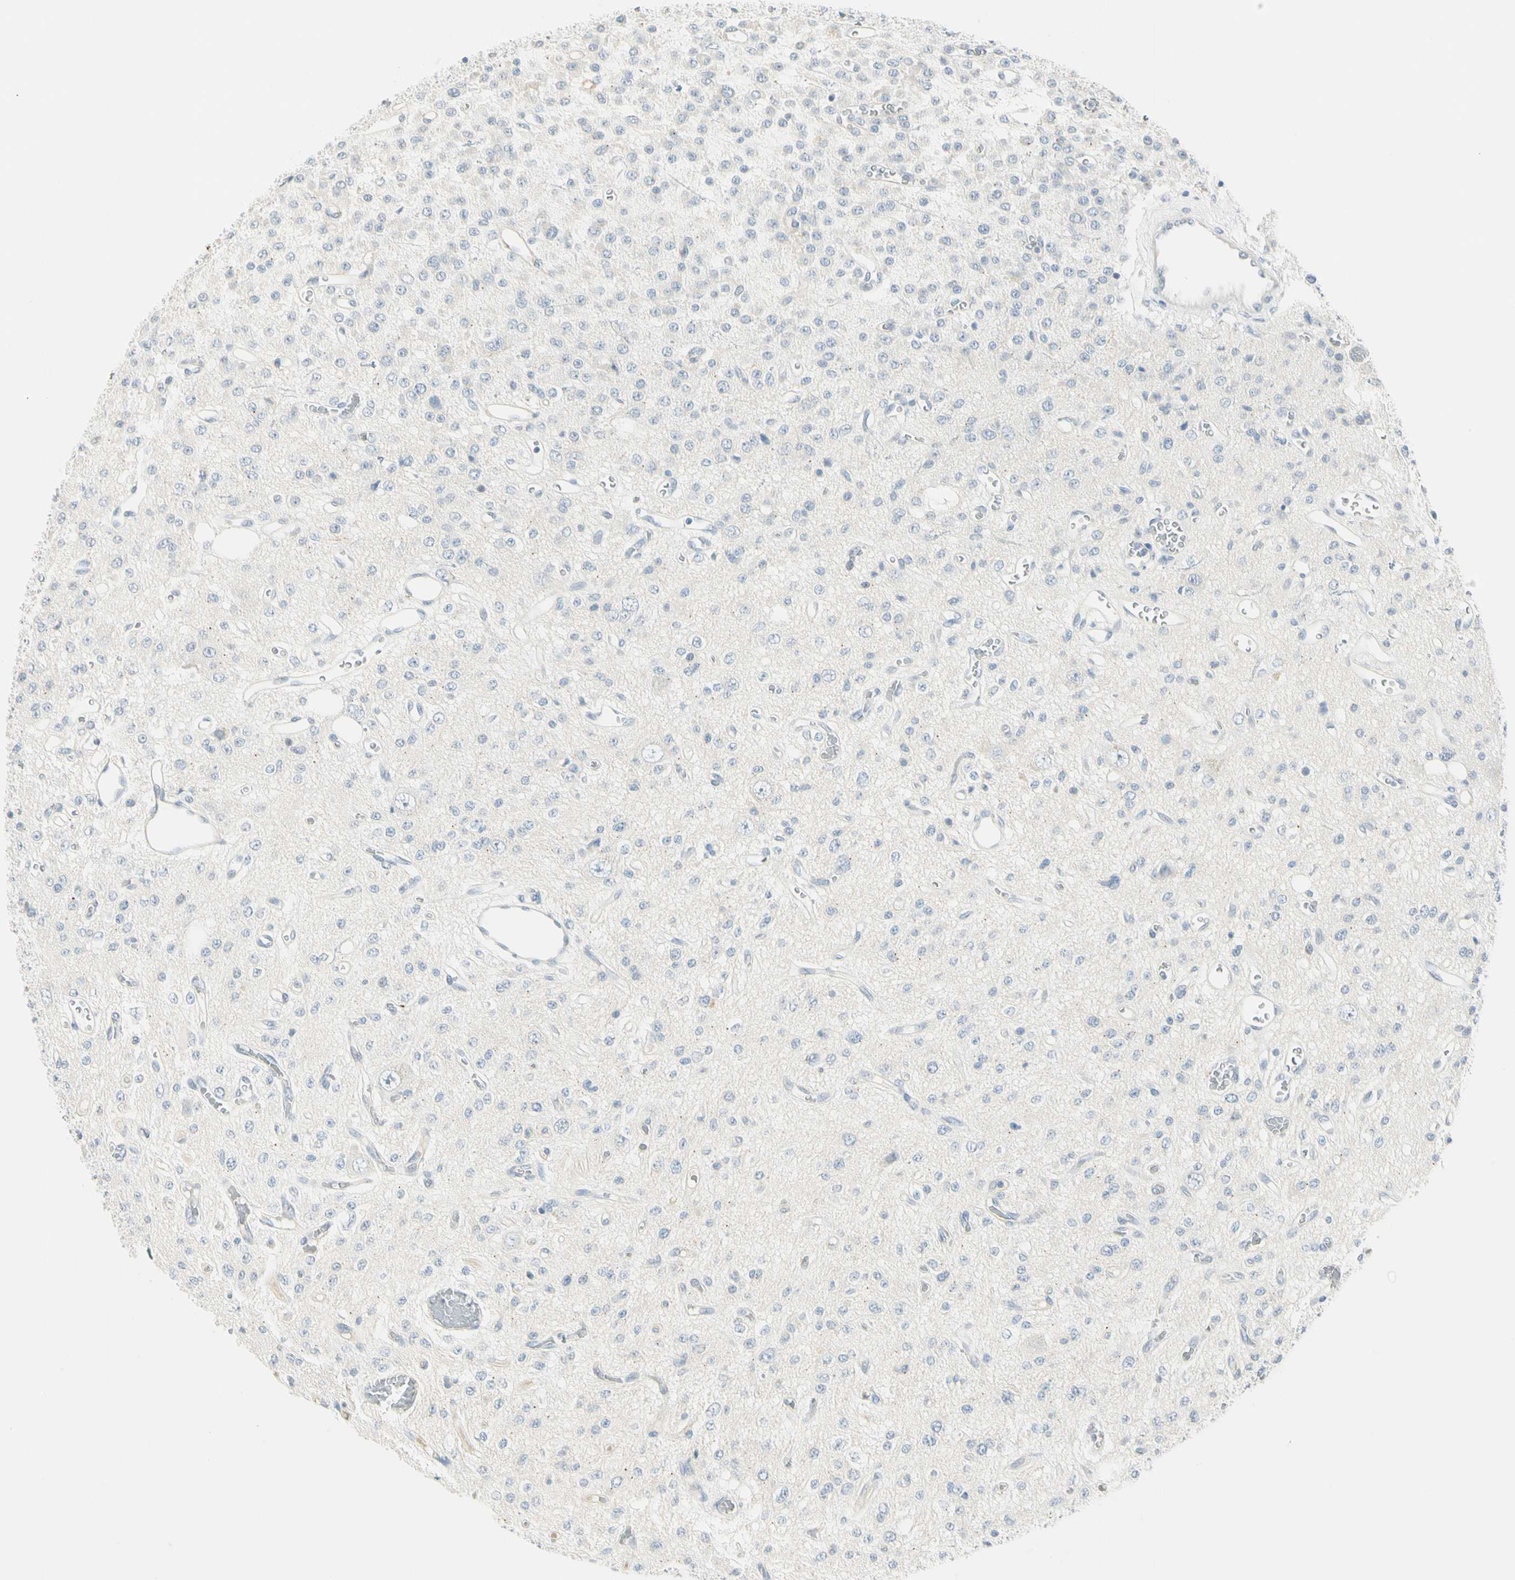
{"staining": {"intensity": "negative", "quantity": "none", "location": "none"}, "tissue": "glioma", "cell_type": "Tumor cells", "image_type": "cancer", "snomed": [{"axis": "morphology", "description": "Glioma, malignant, Low grade"}, {"axis": "topography", "description": "Brain"}], "caption": "Photomicrograph shows no protein positivity in tumor cells of malignant glioma (low-grade) tissue.", "gene": "MLLT10", "patient": {"sex": "male", "age": 38}}